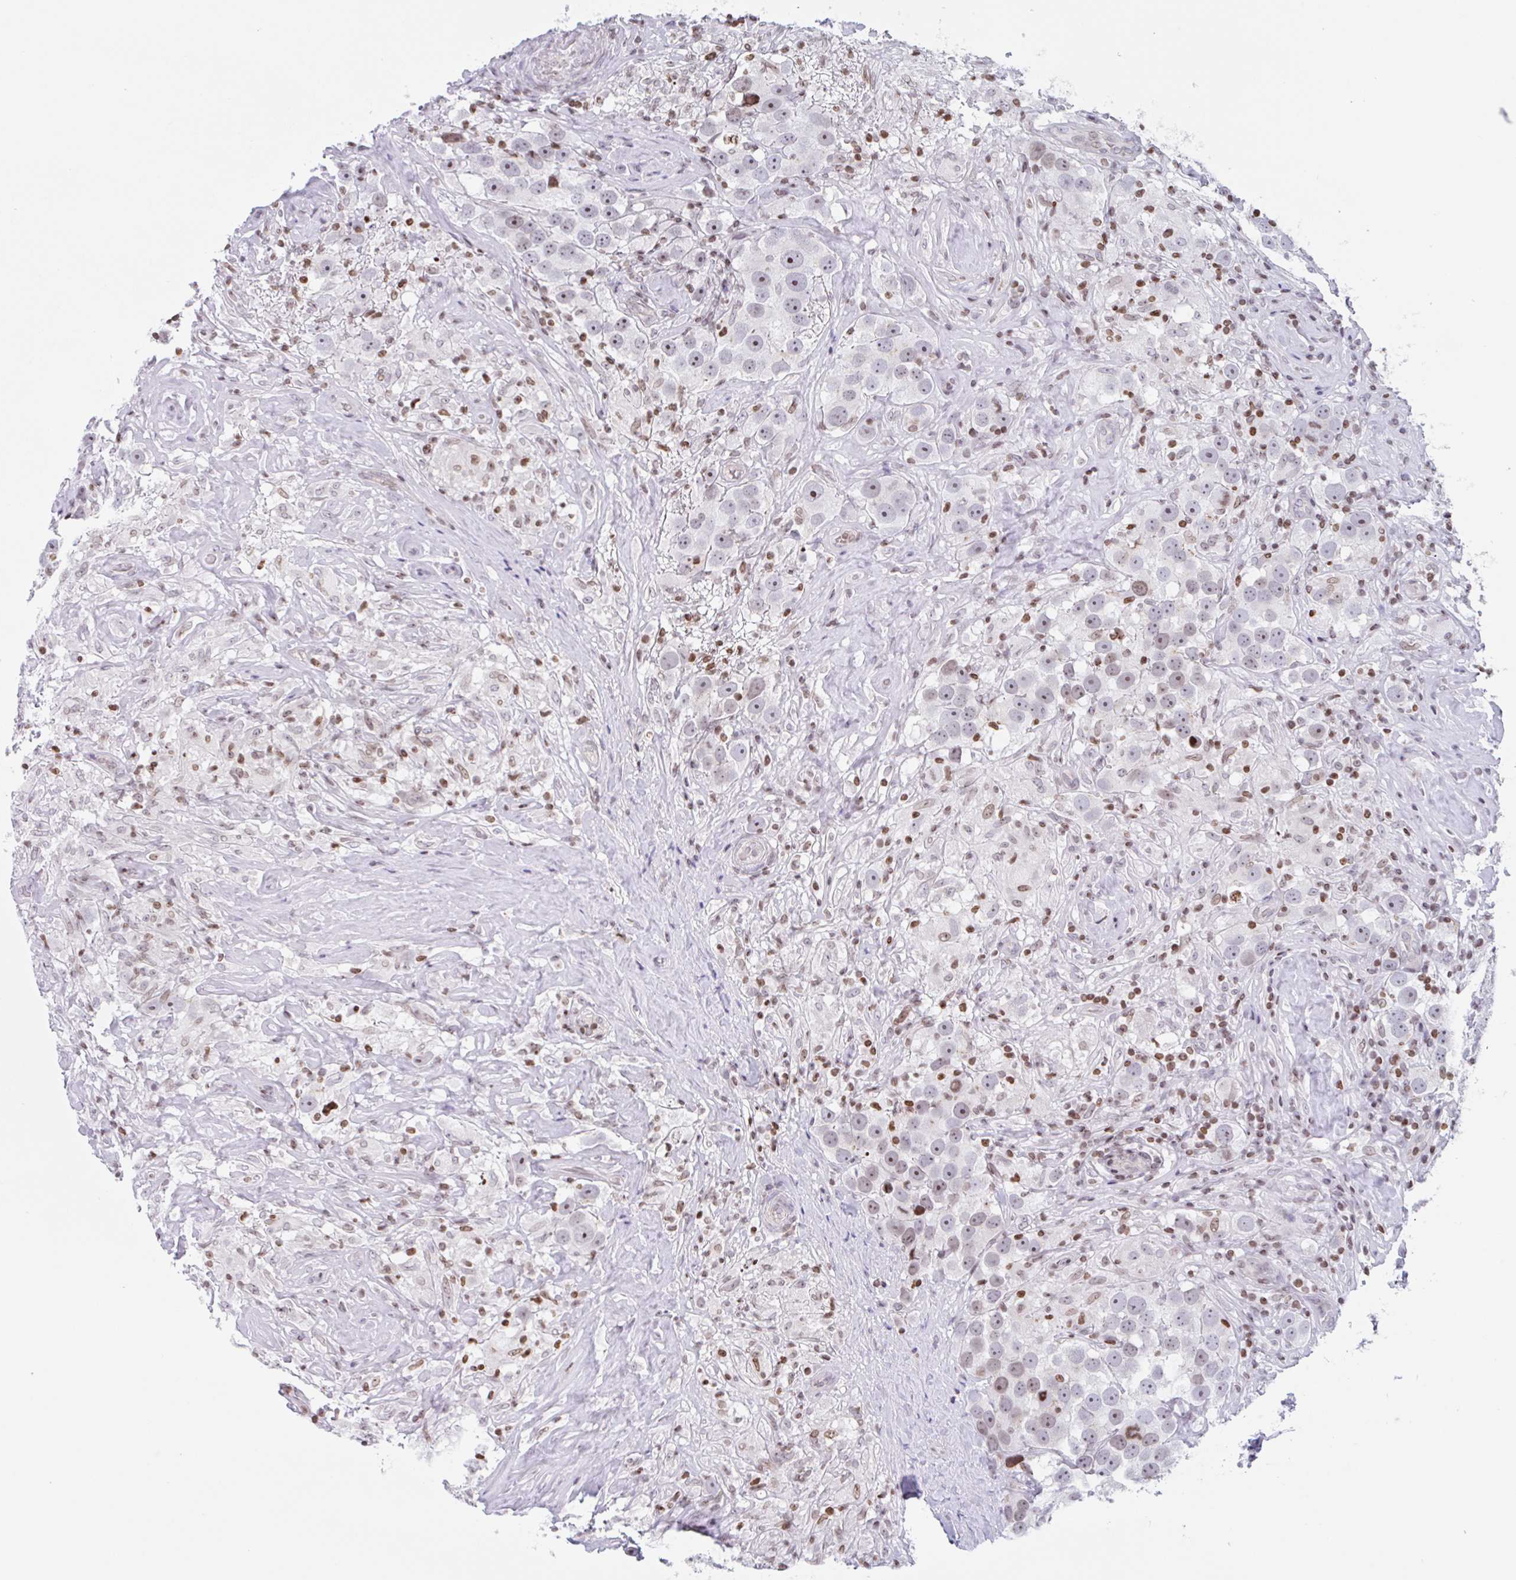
{"staining": {"intensity": "weak", "quantity": "25%-75%", "location": "nuclear"}, "tissue": "testis cancer", "cell_type": "Tumor cells", "image_type": "cancer", "snomed": [{"axis": "morphology", "description": "Seminoma, NOS"}, {"axis": "topography", "description": "Testis"}], "caption": "Testis cancer (seminoma) was stained to show a protein in brown. There is low levels of weak nuclear staining in about 25%-75% of tumor cells.", "gene": "NOL6", "patient": {"sex": "male", "age": 49}}